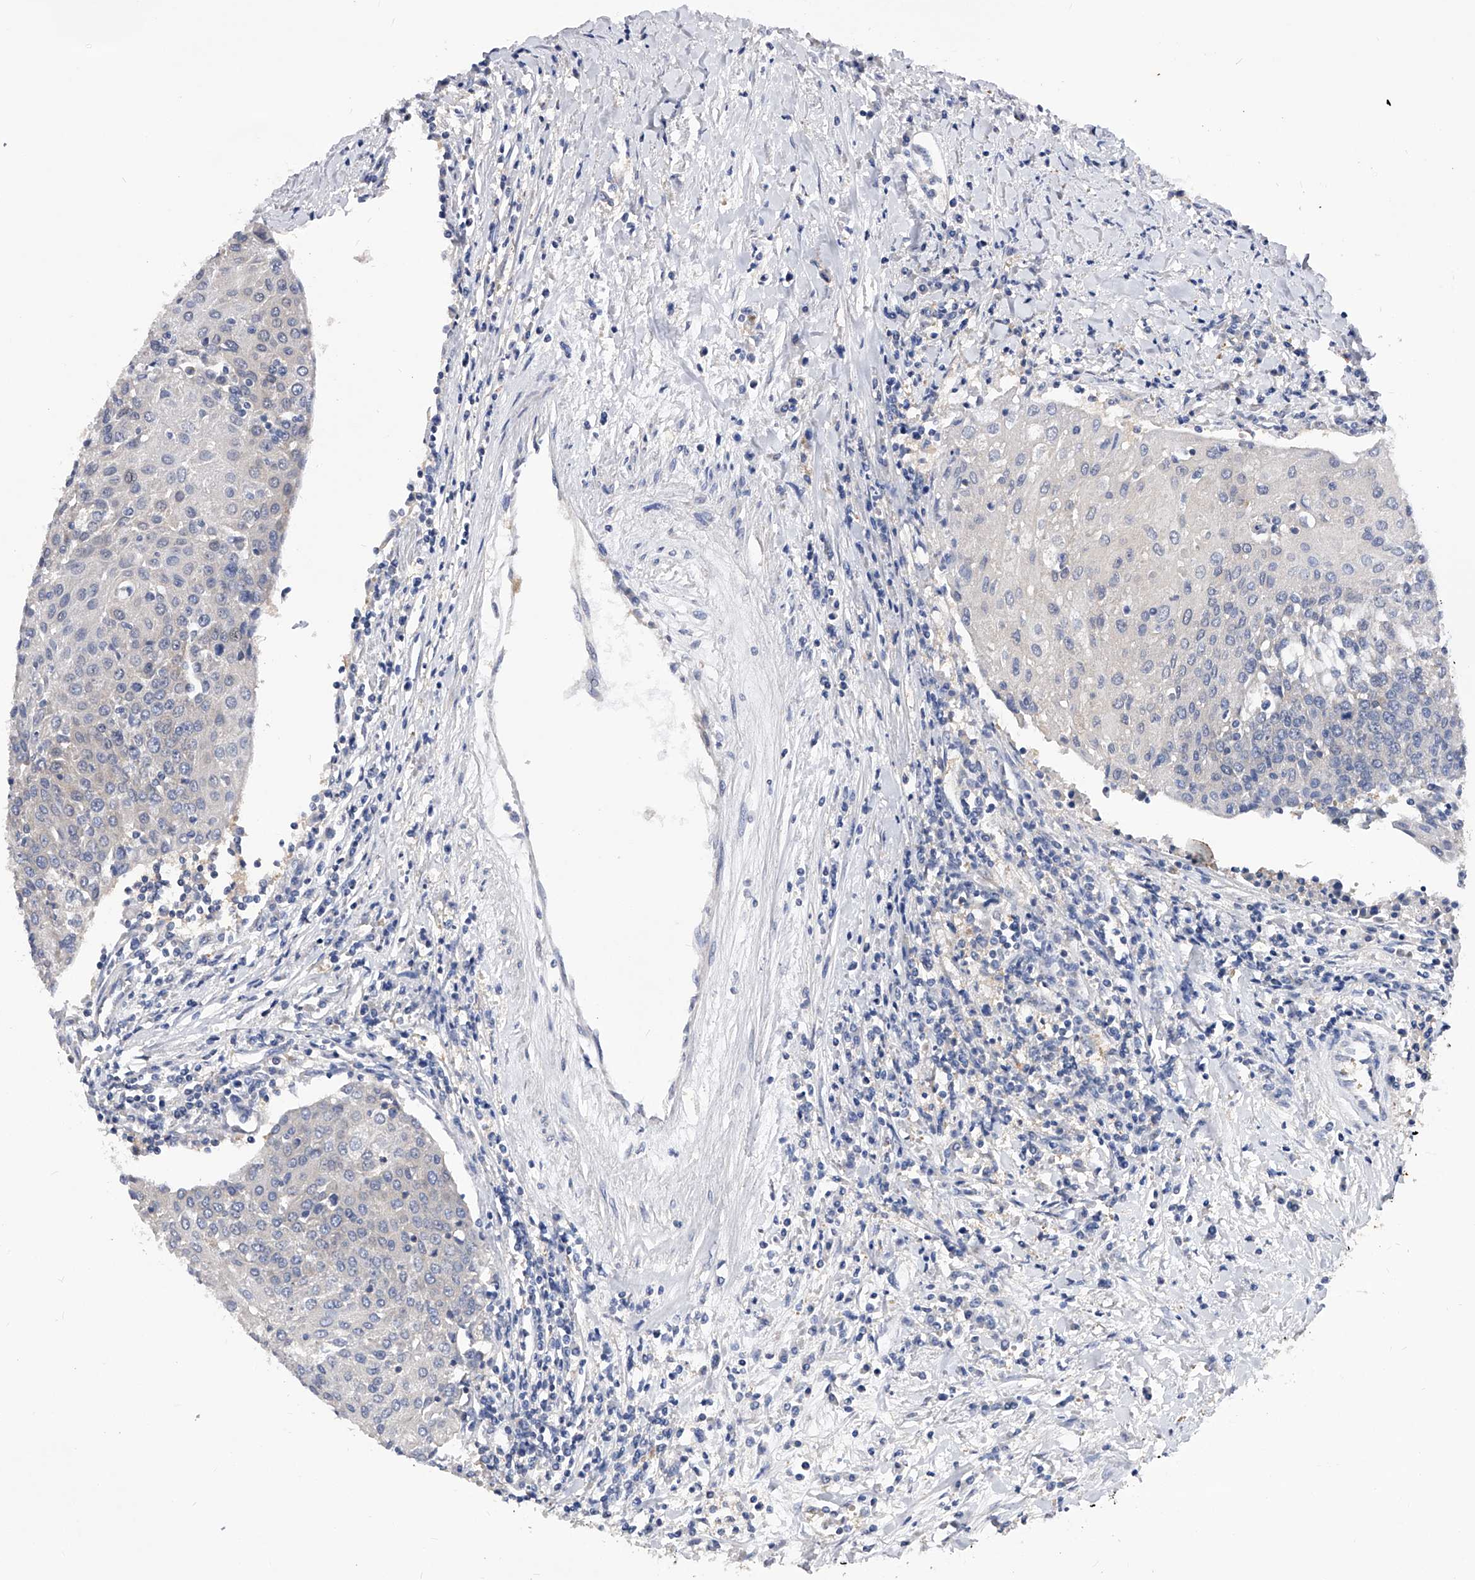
{"staining": {"intensity": "negative", "quantity": "none", "location": "none"}, "tissue": "urothelial cancer", "cell_type": "Tumor cells", "image_type": "cancer", "snomed": [{"axis": "morphology", "description": "Urothelial carcinoma, High grade"}, {"axis": "topography", "description": "Urinary bladder"}], "caption": "High power microscopy micrograph of an IHC image of urothelial carcinoma (high-grade), revealing no significant positivity in tumor cells. (Brightfield microscopy of DAB IHC at high magnification).", "gene": "PPP5C", "patient": {"sex": "female", "age": 85}}